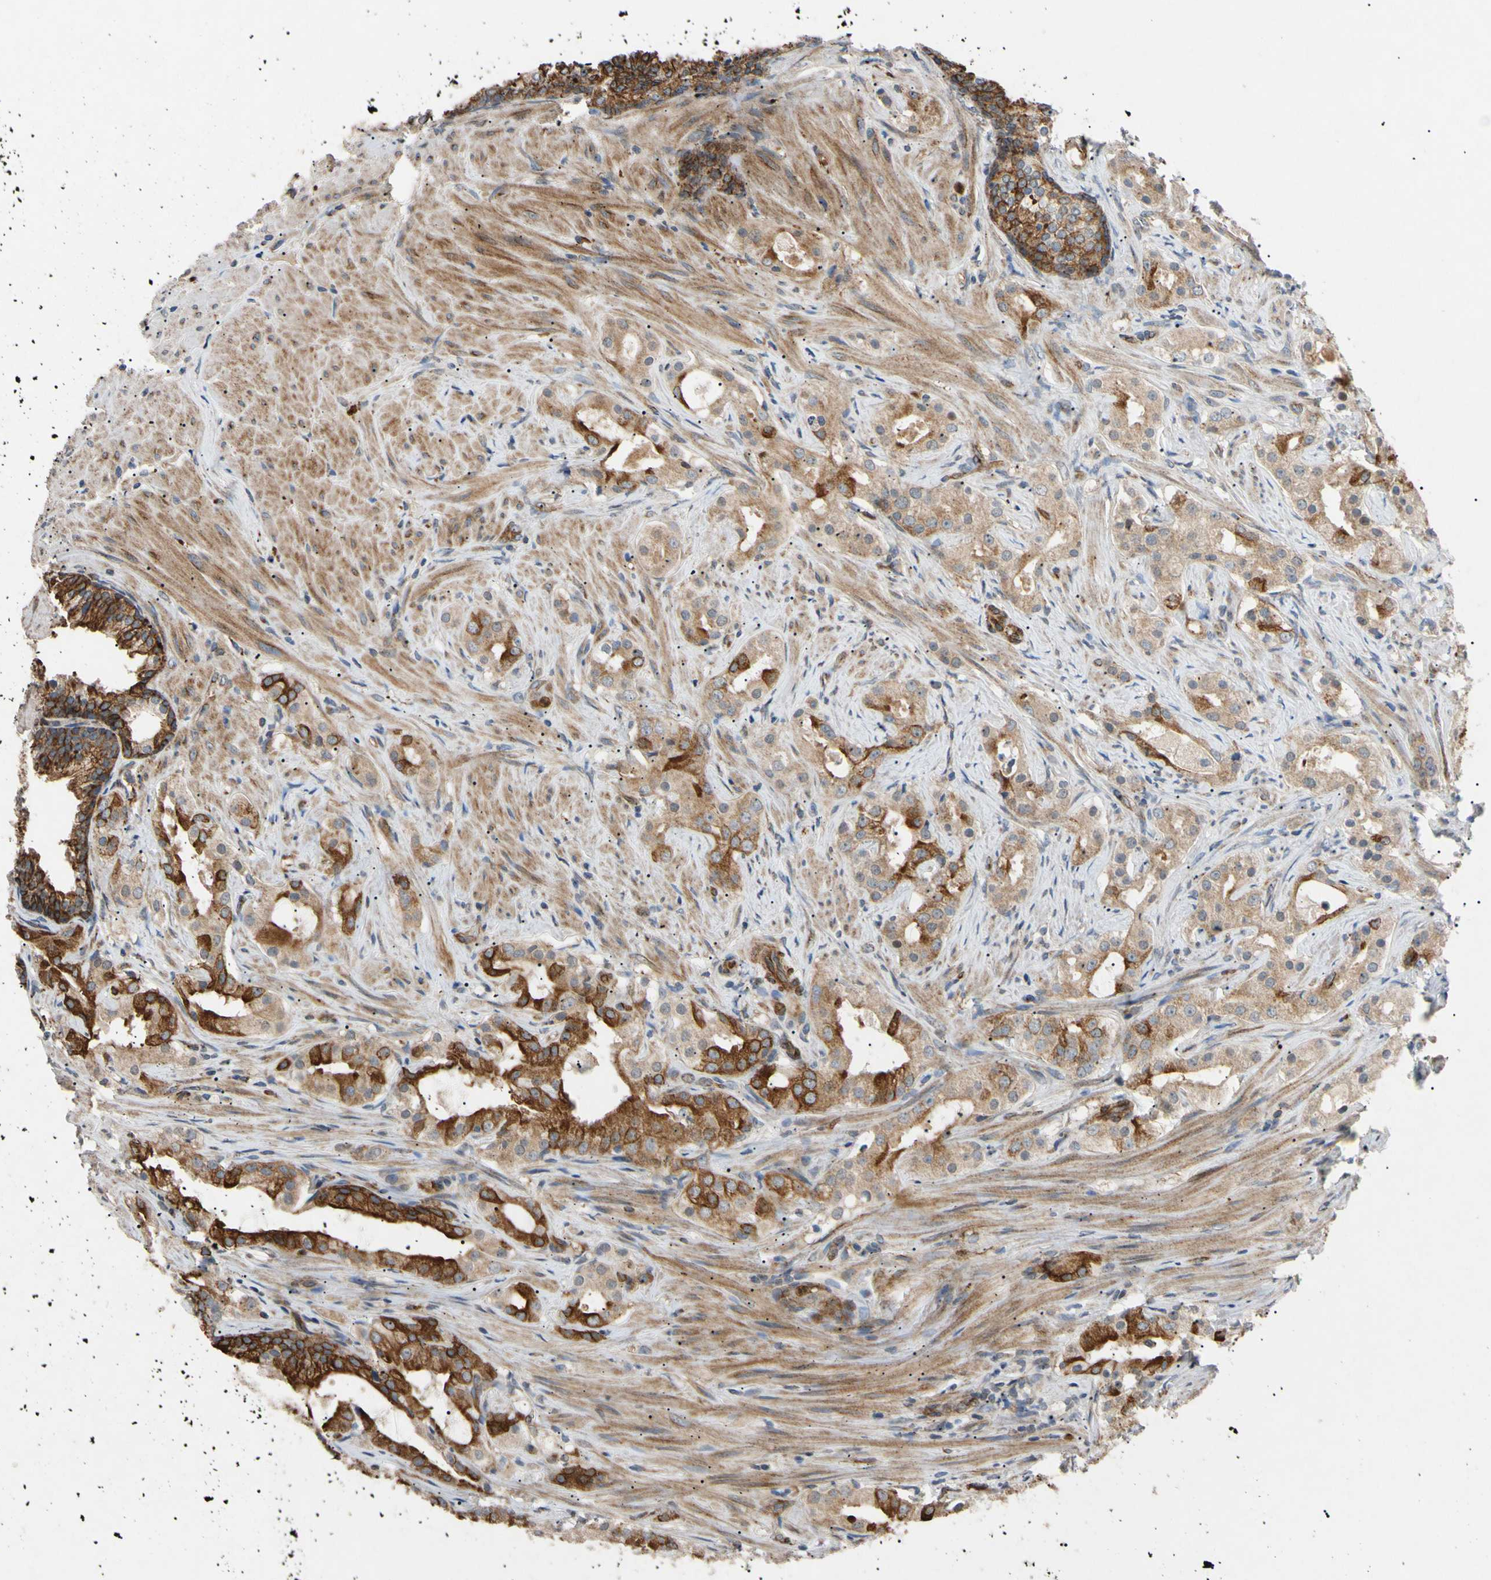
{"staining": {"intensity": "moderate", "quantity": "25%-75%", "location": "cytoplasmic/membranous,nuclear"}, "tissue": "prostate cancer", "cell_type": "Tumor cells", "image_type": "cancer", "snomed": [{"axis": "morphology", "description": "Adenocarcinoma, Low grade"}, {"axis": "topography", "description": "Prostate"}], "caption": "Human prostate cancer stained with a protein marker demonstrates moderate staining in tumor cells.", "gene": "TUBB4A", "patient": {"sex": "male", "age": 59}}